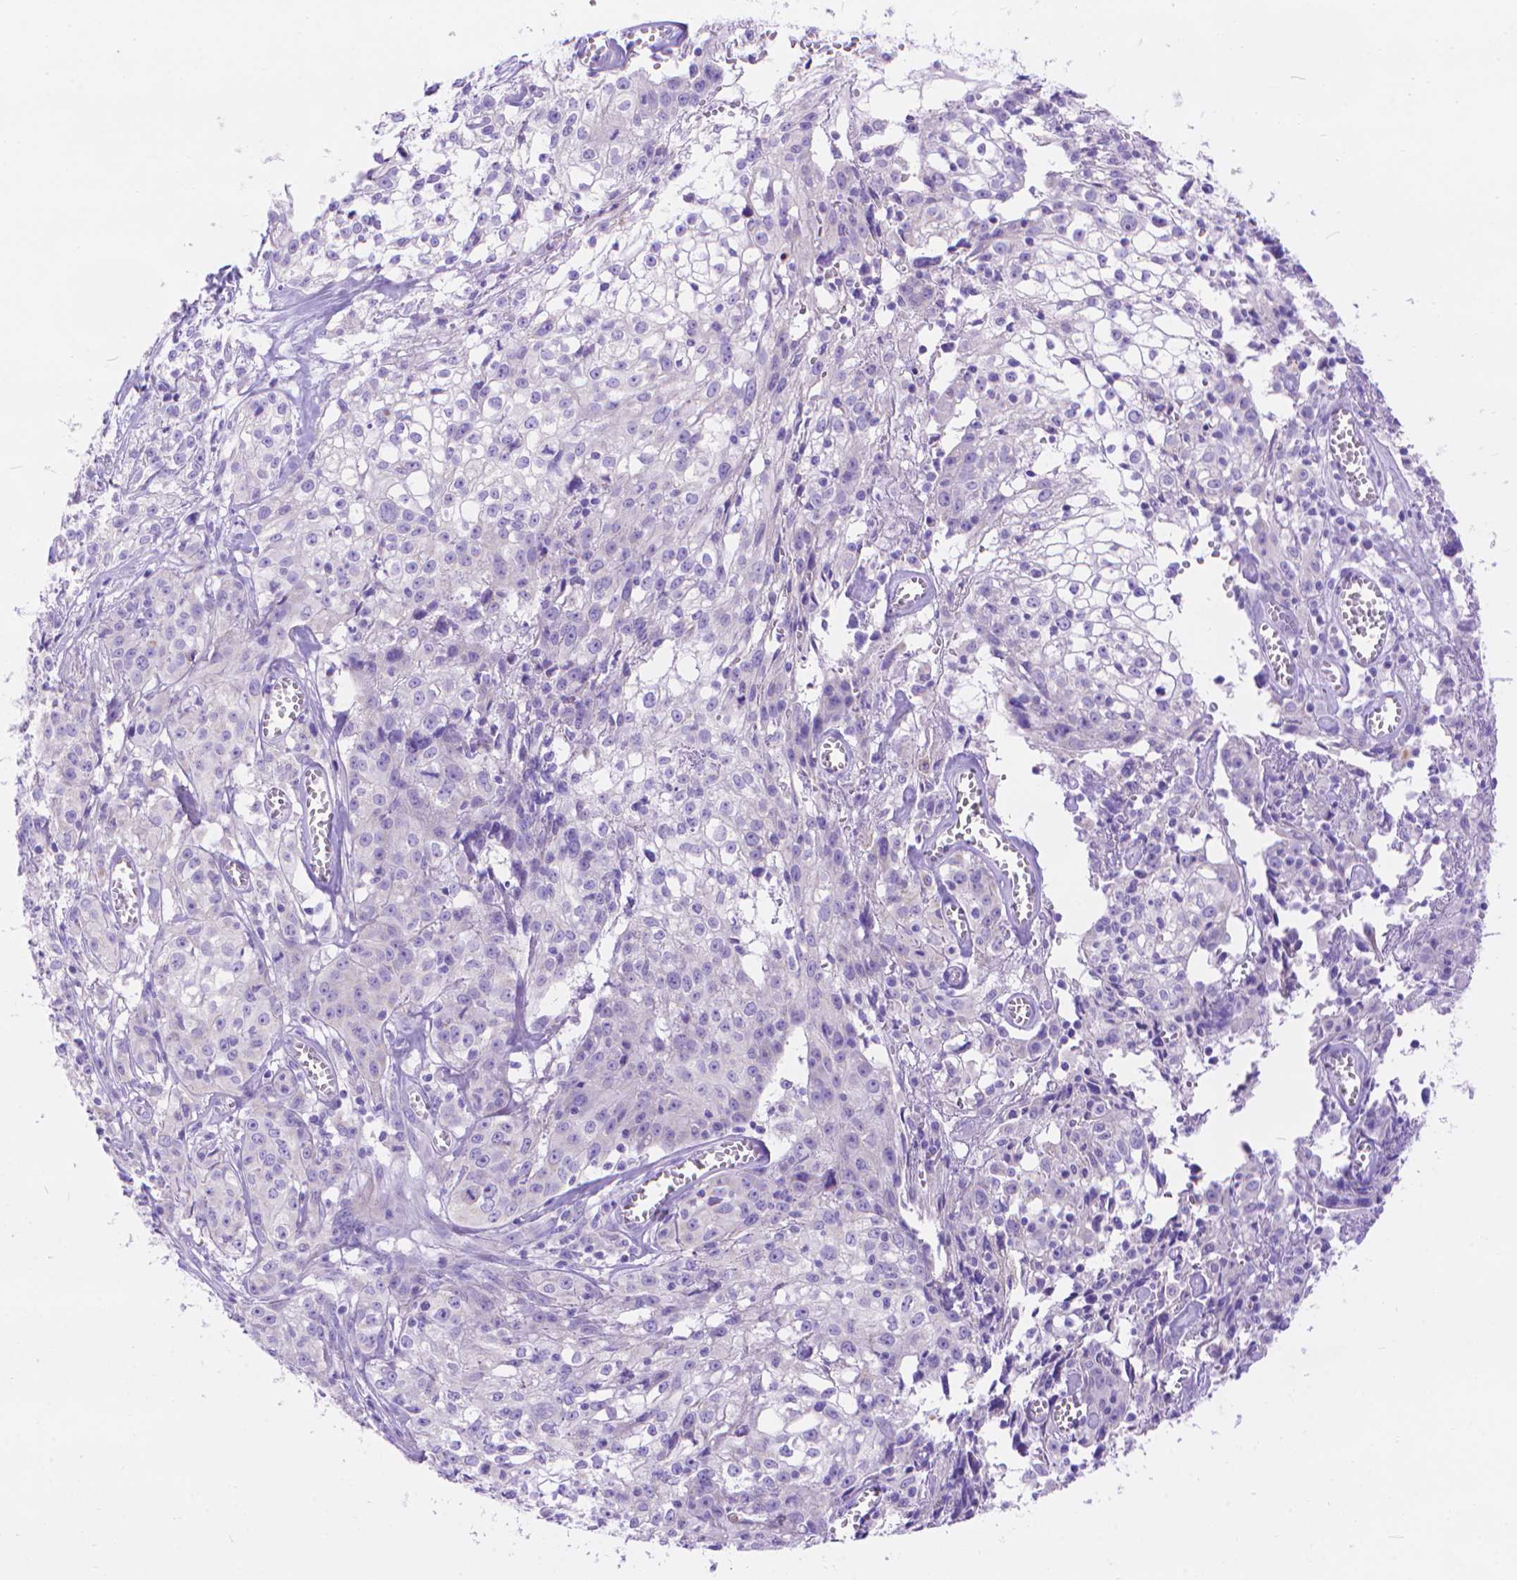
{"staining": {"intensity": "negative", "quantity": "none", "location": "none"}, "tissue": "cervical cancer", "cell_type": "Tumor cells", "image_type": "cancer", "snomed": [{"axis": "morphology", "description": "Squamous cell carcinoma, NOS"}, {"axis": "topography", "description": "Cervix"}], "caption": "Immunohistochemistry (IHC) of cervical squamous cell carcinoma shows no staining in tumor cells.", "gene": "DHRS2", "patient": {"sex": "female", "age": 85}}